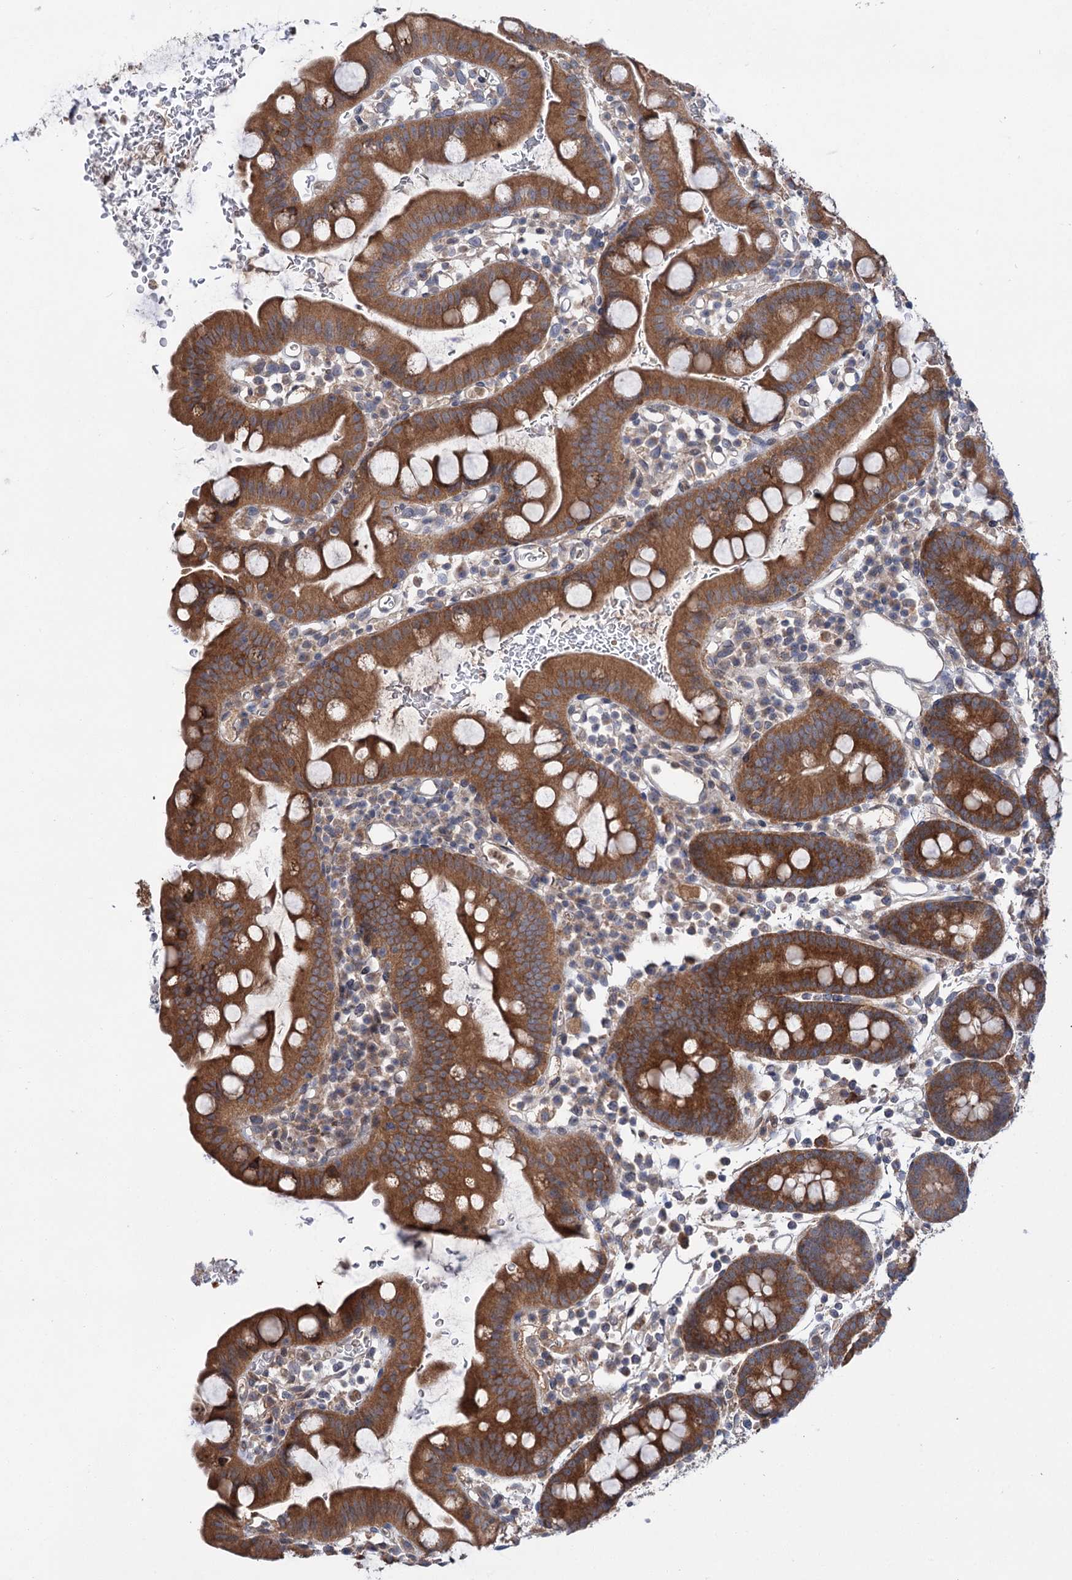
{"staining": {"intensity": "strong", "quantity": ">75%", "location": "cytoplasmic/membranous"}, "tissue": "small intestine", "cell_type": "Glandular cells", "image_type": "normal", "snomed": [{"axis": "morphology", "description": "Normal tissue, NOS"}, {"axis": "topography", "description": "Stomach, upper"}, {"axis": "topography", "description": "Stomach, lower"}, {"axis": "topography", "description": "Small intestine"}], "caption": "IHC staining of benign small intestine, which exhibits high levels of strong cytoplasmic/membranous staining in approximately >75% of glandular cells indicating strong cytoplasmic/membranous protein staining. The staining was performed using DAB (3,3'-diaminobenzidine) (brown) for protein detection and nuclei were counterstained in hematoxylin (blue).", "gene": "PTPN3", "patient": {"sex": "male", "age": 68}}